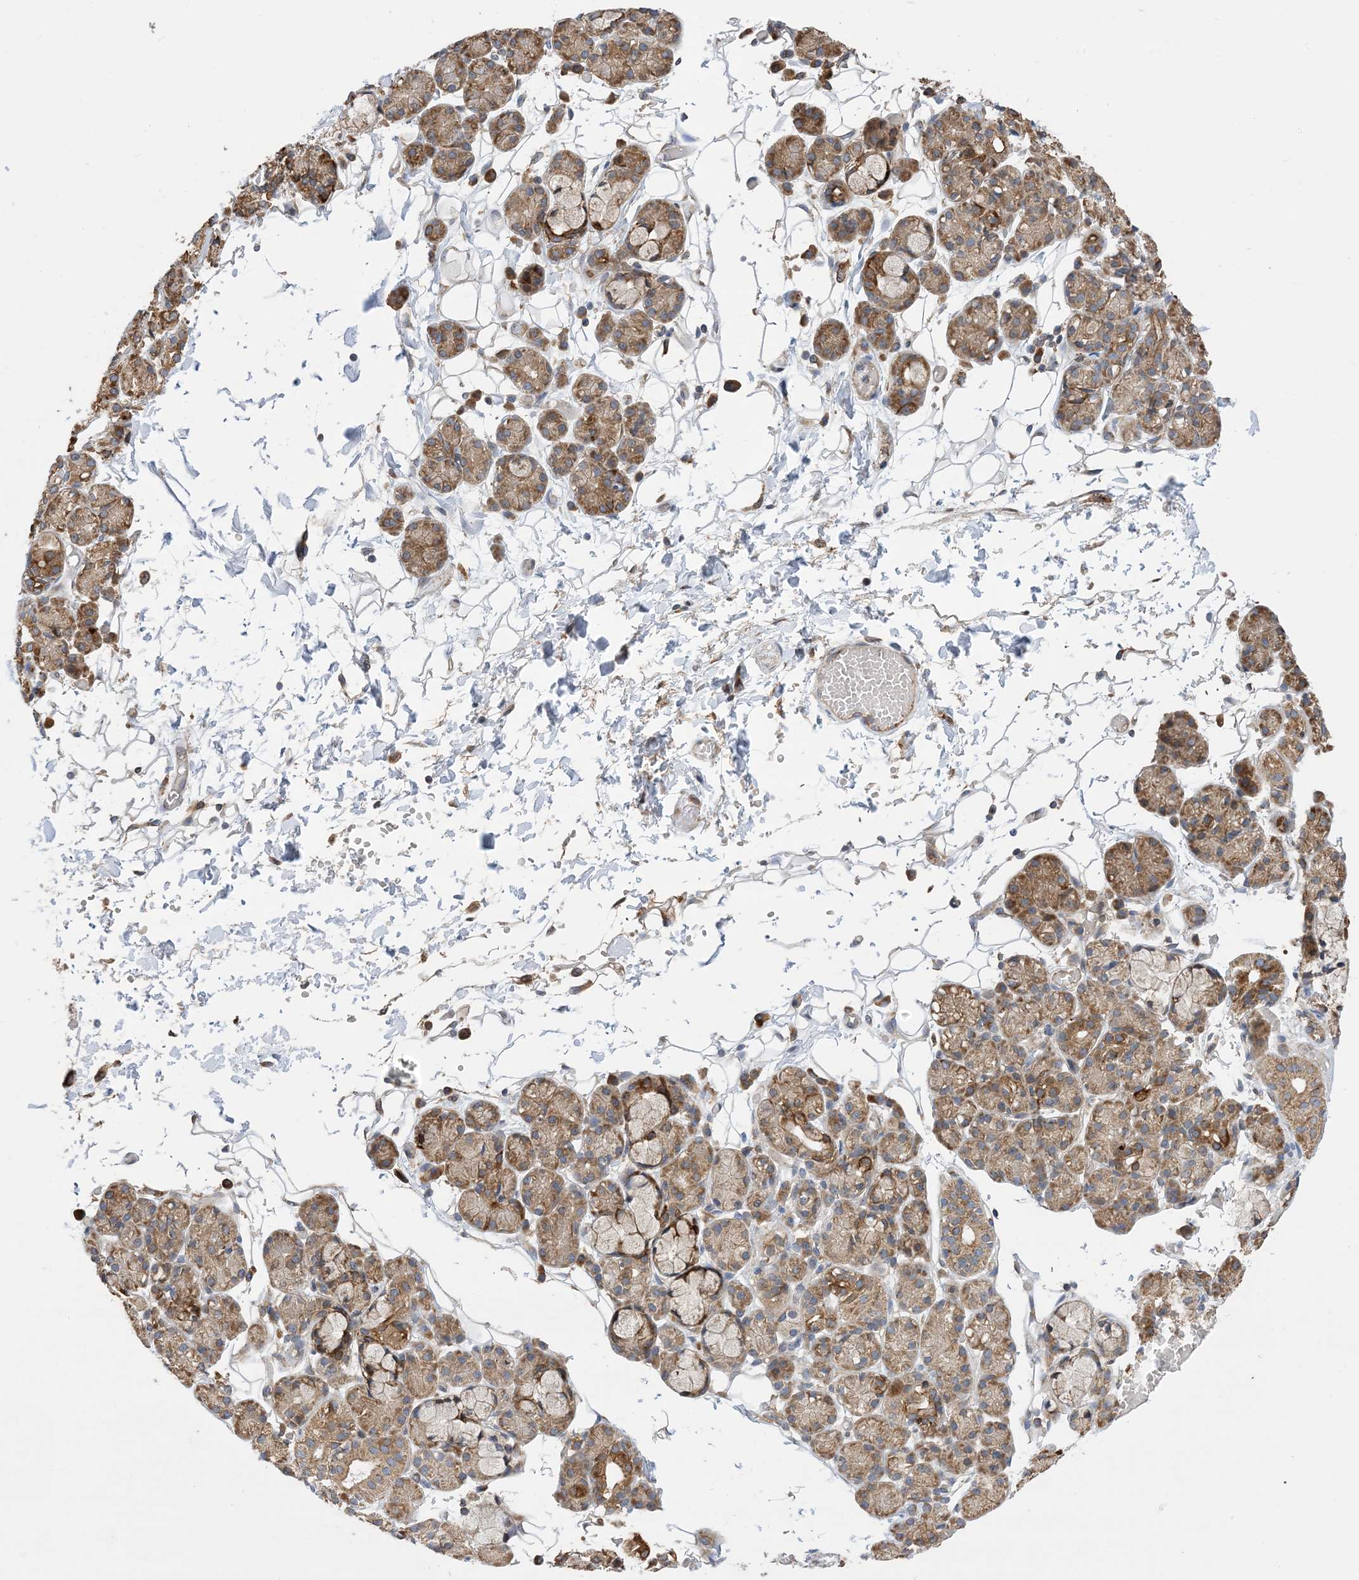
{"staining": {"intensity": "moderate", "quantity": "25%-75%", "location": "cytoplasmic/membranous"}, "tissue": "salivary gland", "cell_type": "Glandular cells", "image_type": "normal", "snomed": [{"axis": "morphology", "description": "Normal tissue, NOS"}, {"axis": "topography", "description": "Salivary gland"}], "caption": "Glandular cells display moderate cytoplasmic/membranous positivity in about 25%-75% of cells in normal salivary gland.", "gene": "CLEC16A", "patient": {"sex": "male", "age": 63}}